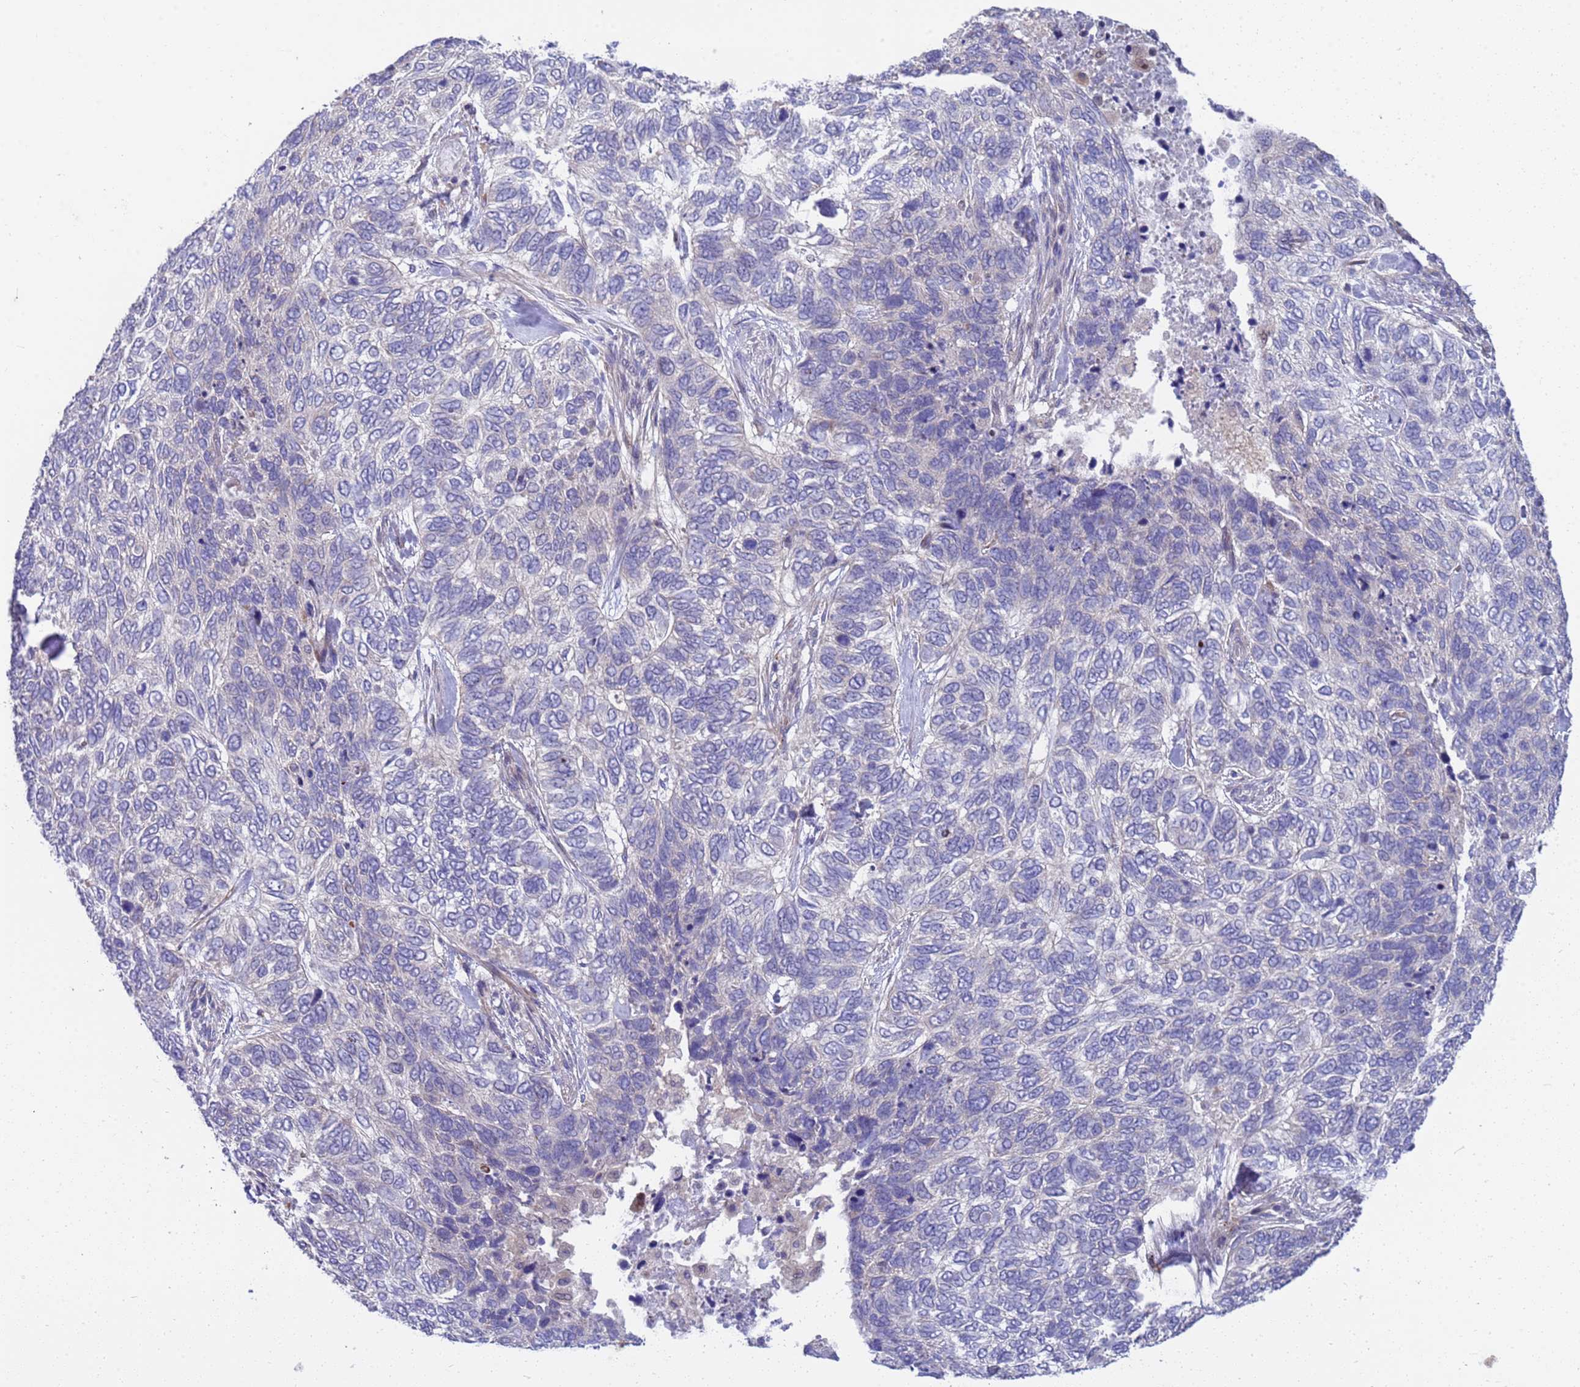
{"staining": {"intensity": "negative", "quantity": "none", "location": "none"}, "tissue": "skin cancer", "cell_type": "Tumor cells", "image_type": "cancer", "snomed": [{"axis": "morphology", "description": "Basal cell carcinoma"}, {"axis": "topography", "description": "Skin"}], "caption": "DAB (3,3'-diaminobenzidine) immunohistochemical staining of skin cancer displays no significant expression in tumor cells.", "gene": "ENOSF1", "patient": {"sex": "female", "age": 65}}